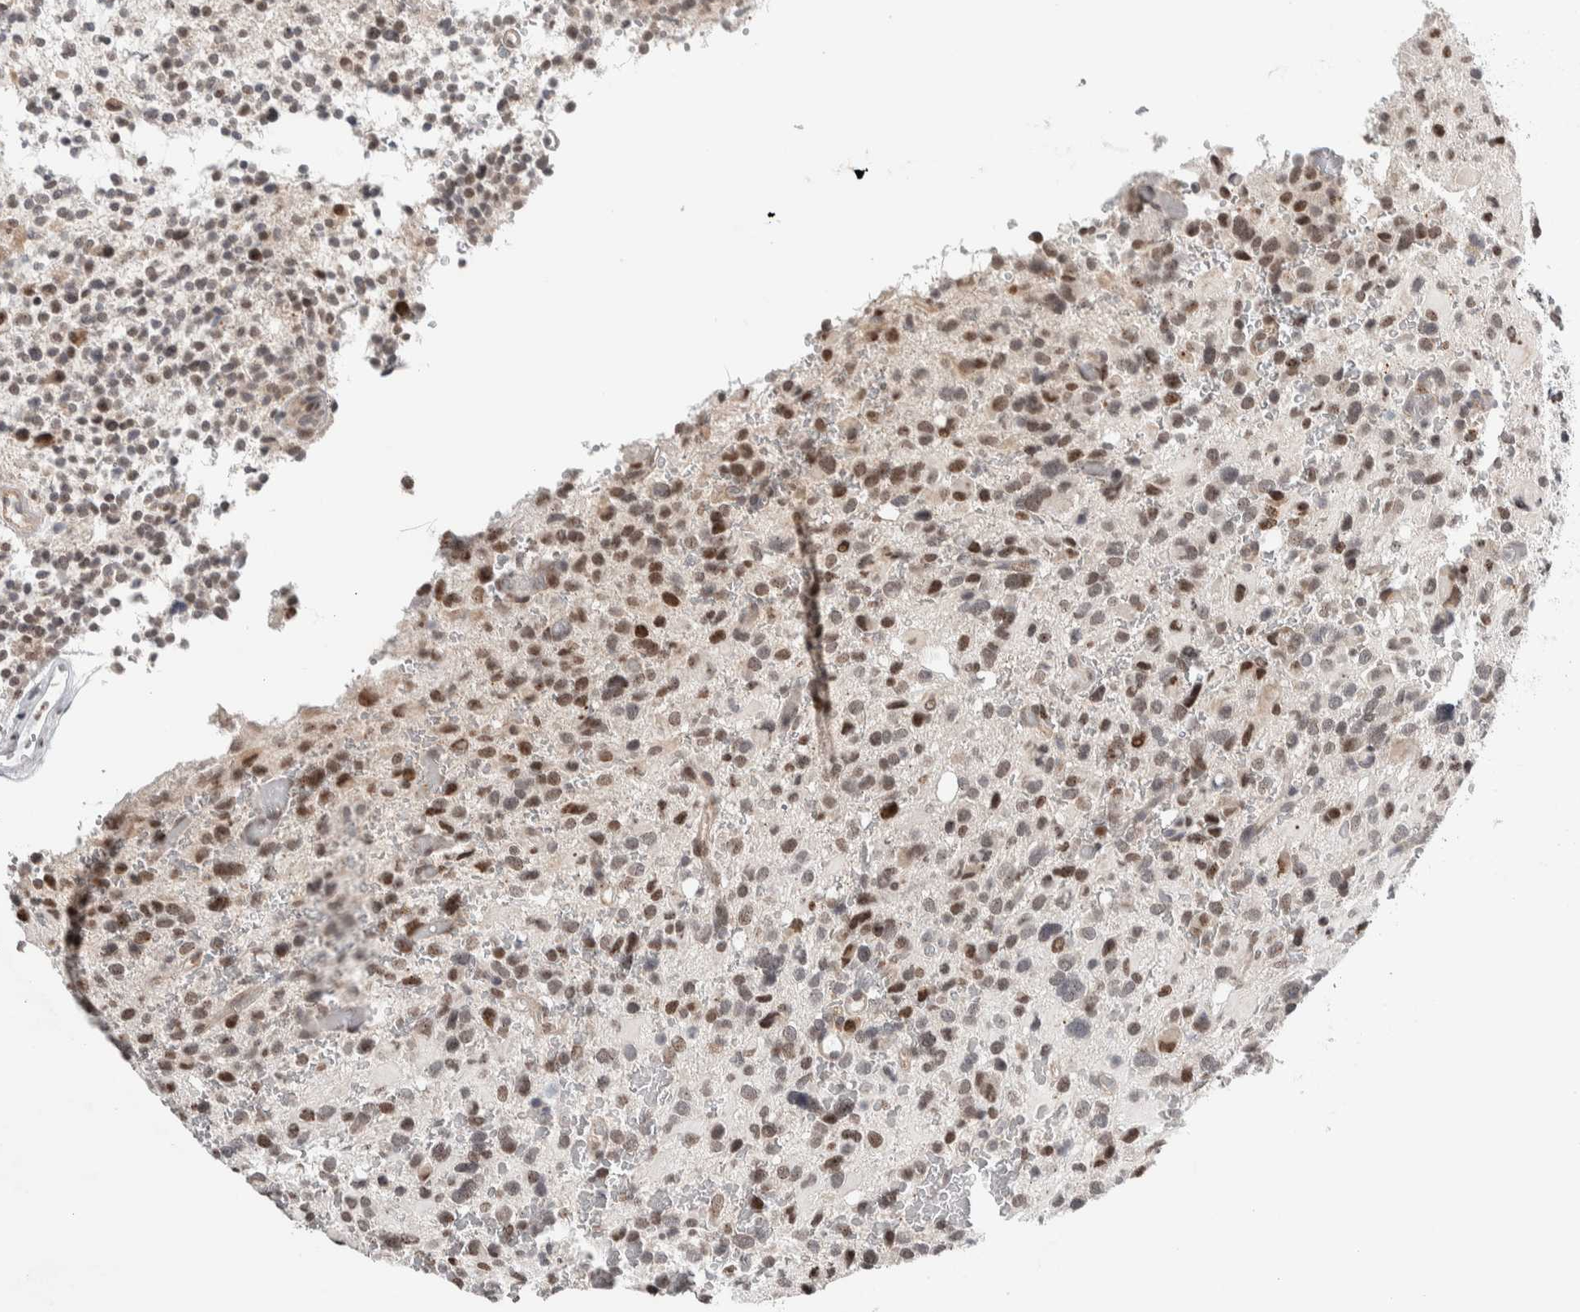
{"staining": {"intensity": "moderate", "quantity": "<25%", "location": "nuclear"}, "tissue": "glioma", "cell_type": "Tumor cells", "image_type": "cancer", "snomed": [{"axis": "morphology", "description": "Glioma, malignant, High grade"}, {"axis": "topography", "description": "Brain"}], "caption": "This image displays immunohistochemistry staining of glioma, with low moderate nuclear expression in approximately <25% of tumor cells.", "gene": "NEUROD1", "patient": {"sex": "male", "age": 48}}